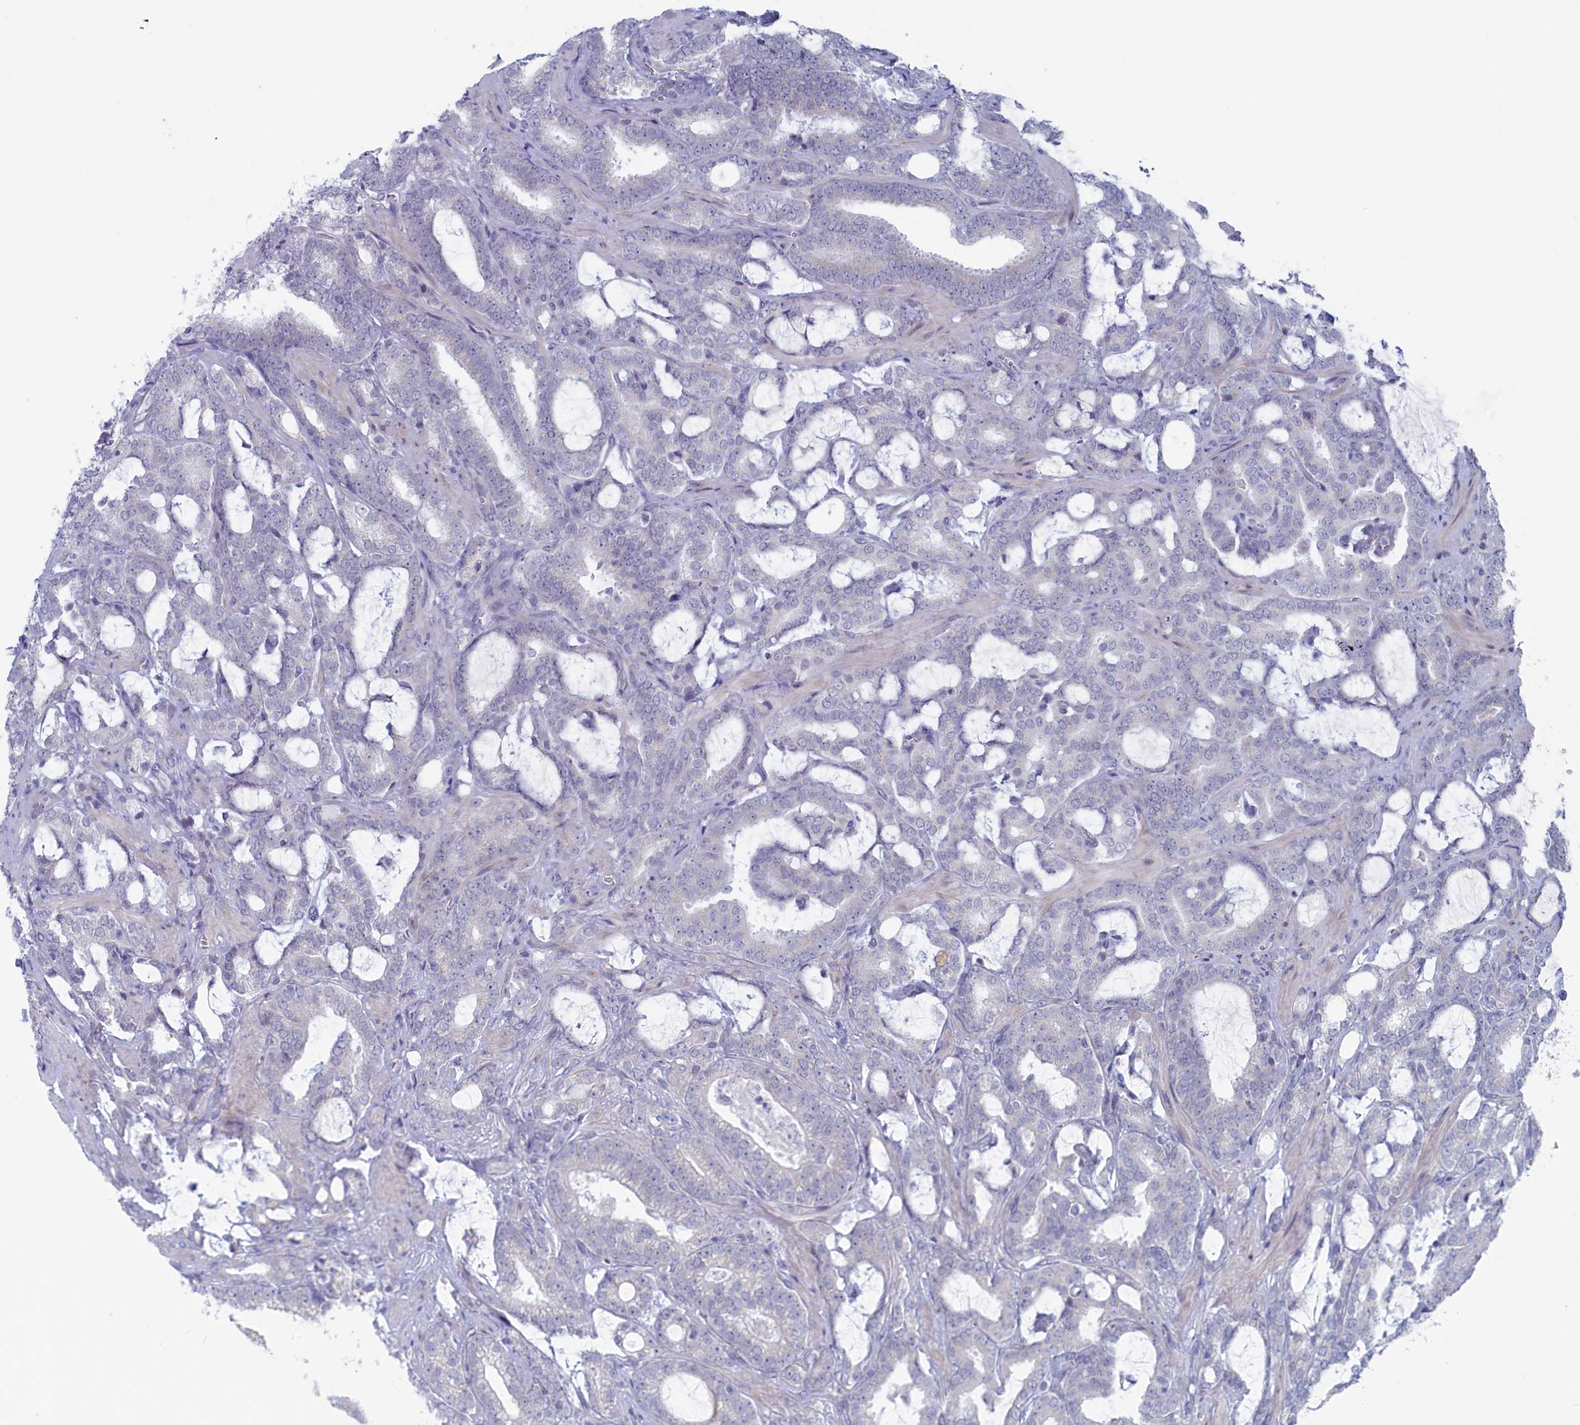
{"staining": {"intensity": "negative", "quantity": "none", "location": "none"}, "tissue": "prostate cancer", "cell_type": "Tumor cells", "image_type": "cancer", "snomed": [{"axis": "morphology", "description": "Adenocarcinoma, High grade"}, {"axis": "topography", "description": "Prostate and seminal vesicle, NOS"}], "caption": "Tumor cells are negative for protein expression in human prostate cancer (high-grade adenocarcinoma).", "gene": "WDR76", "patient": {"sex": "male", "age": 67}}